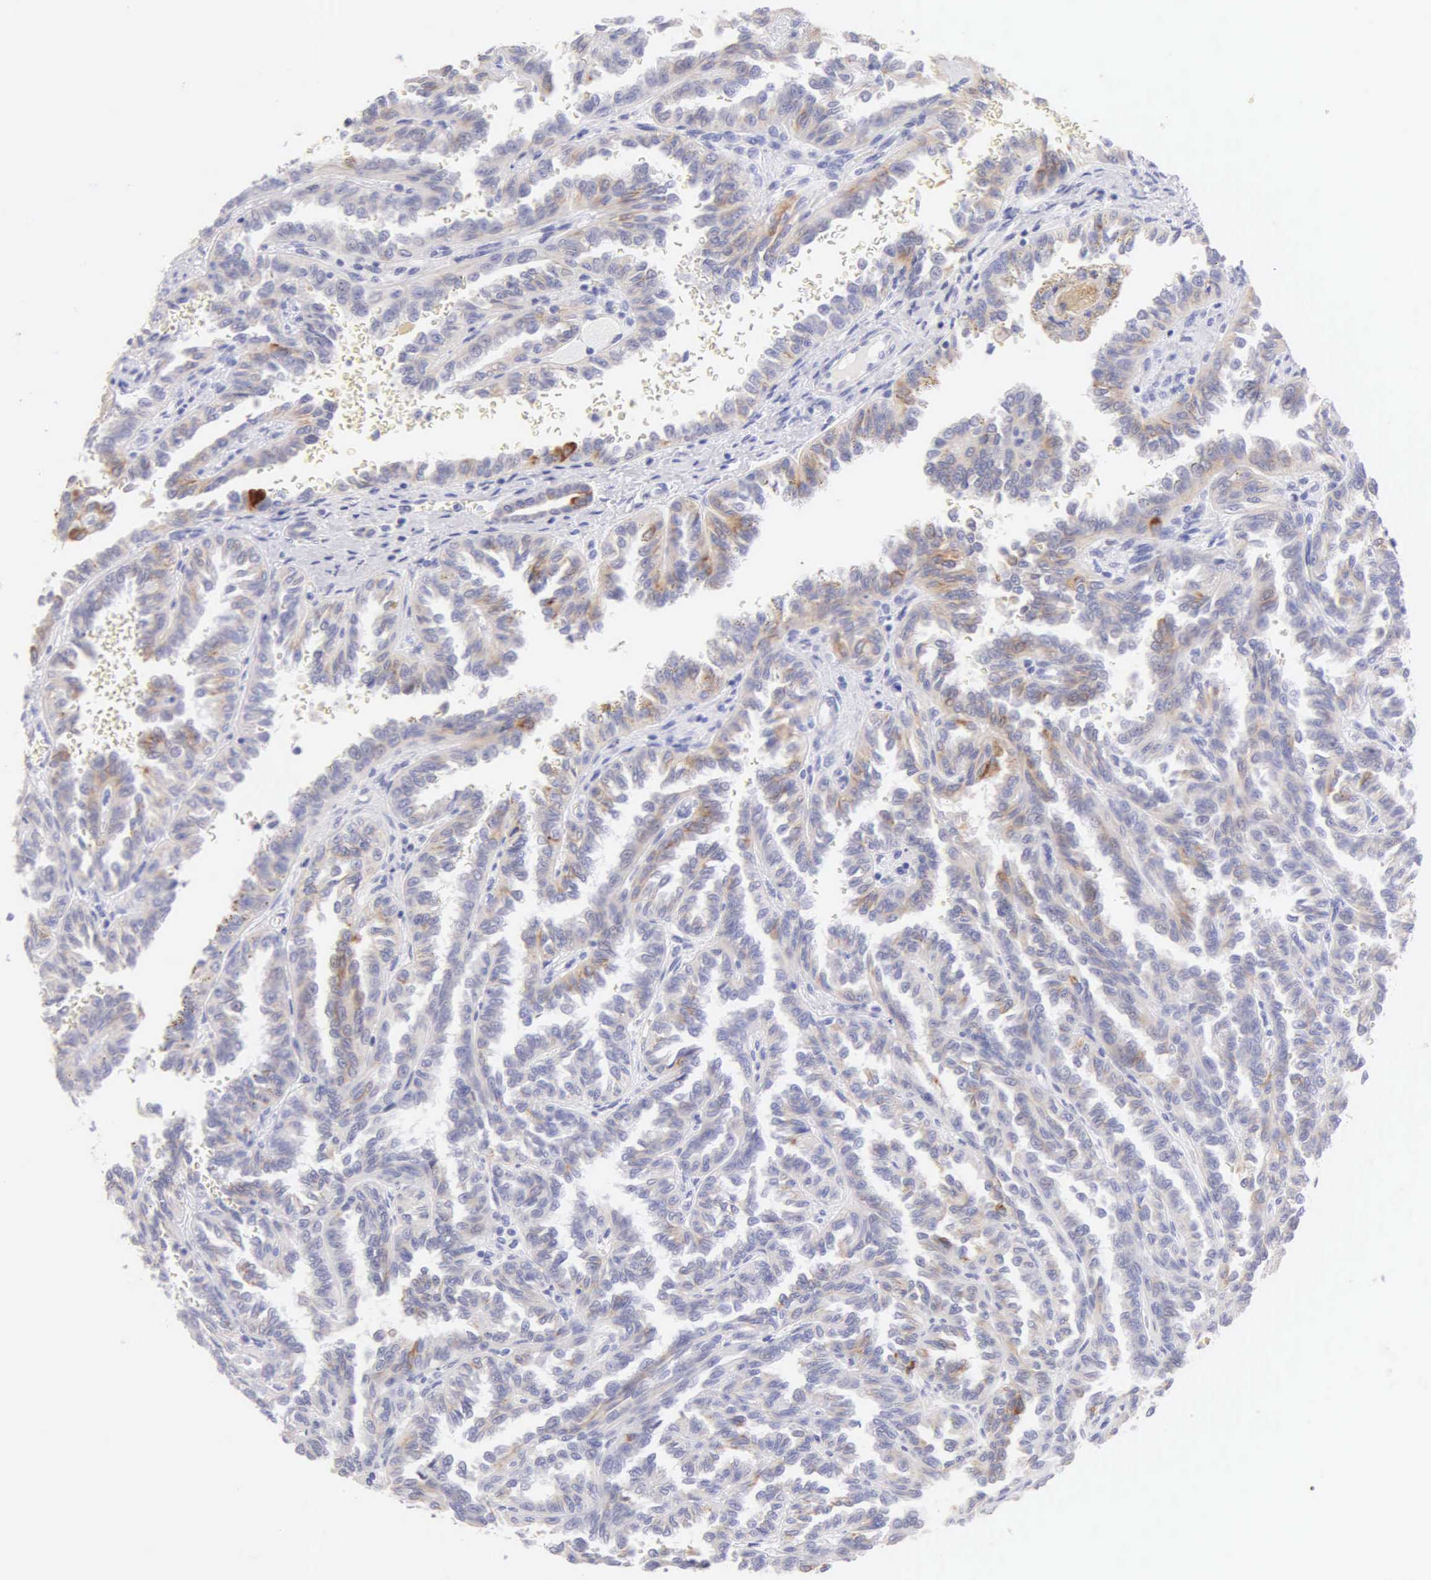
{"staining": {"intensity": "weak", "quantity": "<25%", "location": "cytoplasmic/membranous"}, "tissue": "renal cancer", "cell_type": "Tumor cells", "image_type": "cancer", "snomed": [{"axis": "morphology", "description": "Inflammation, NOS"}, {"axis": "morphology", "description": "Adenocarcinoma, NOS"}, {"axis": "topography", "description": "Kidney"}], "caption": "The image exhibits no staining of tumor cells in renal adenocarcinoma.", "gene": "KRT17", "patient": {"sex": "male", "age": 68}}